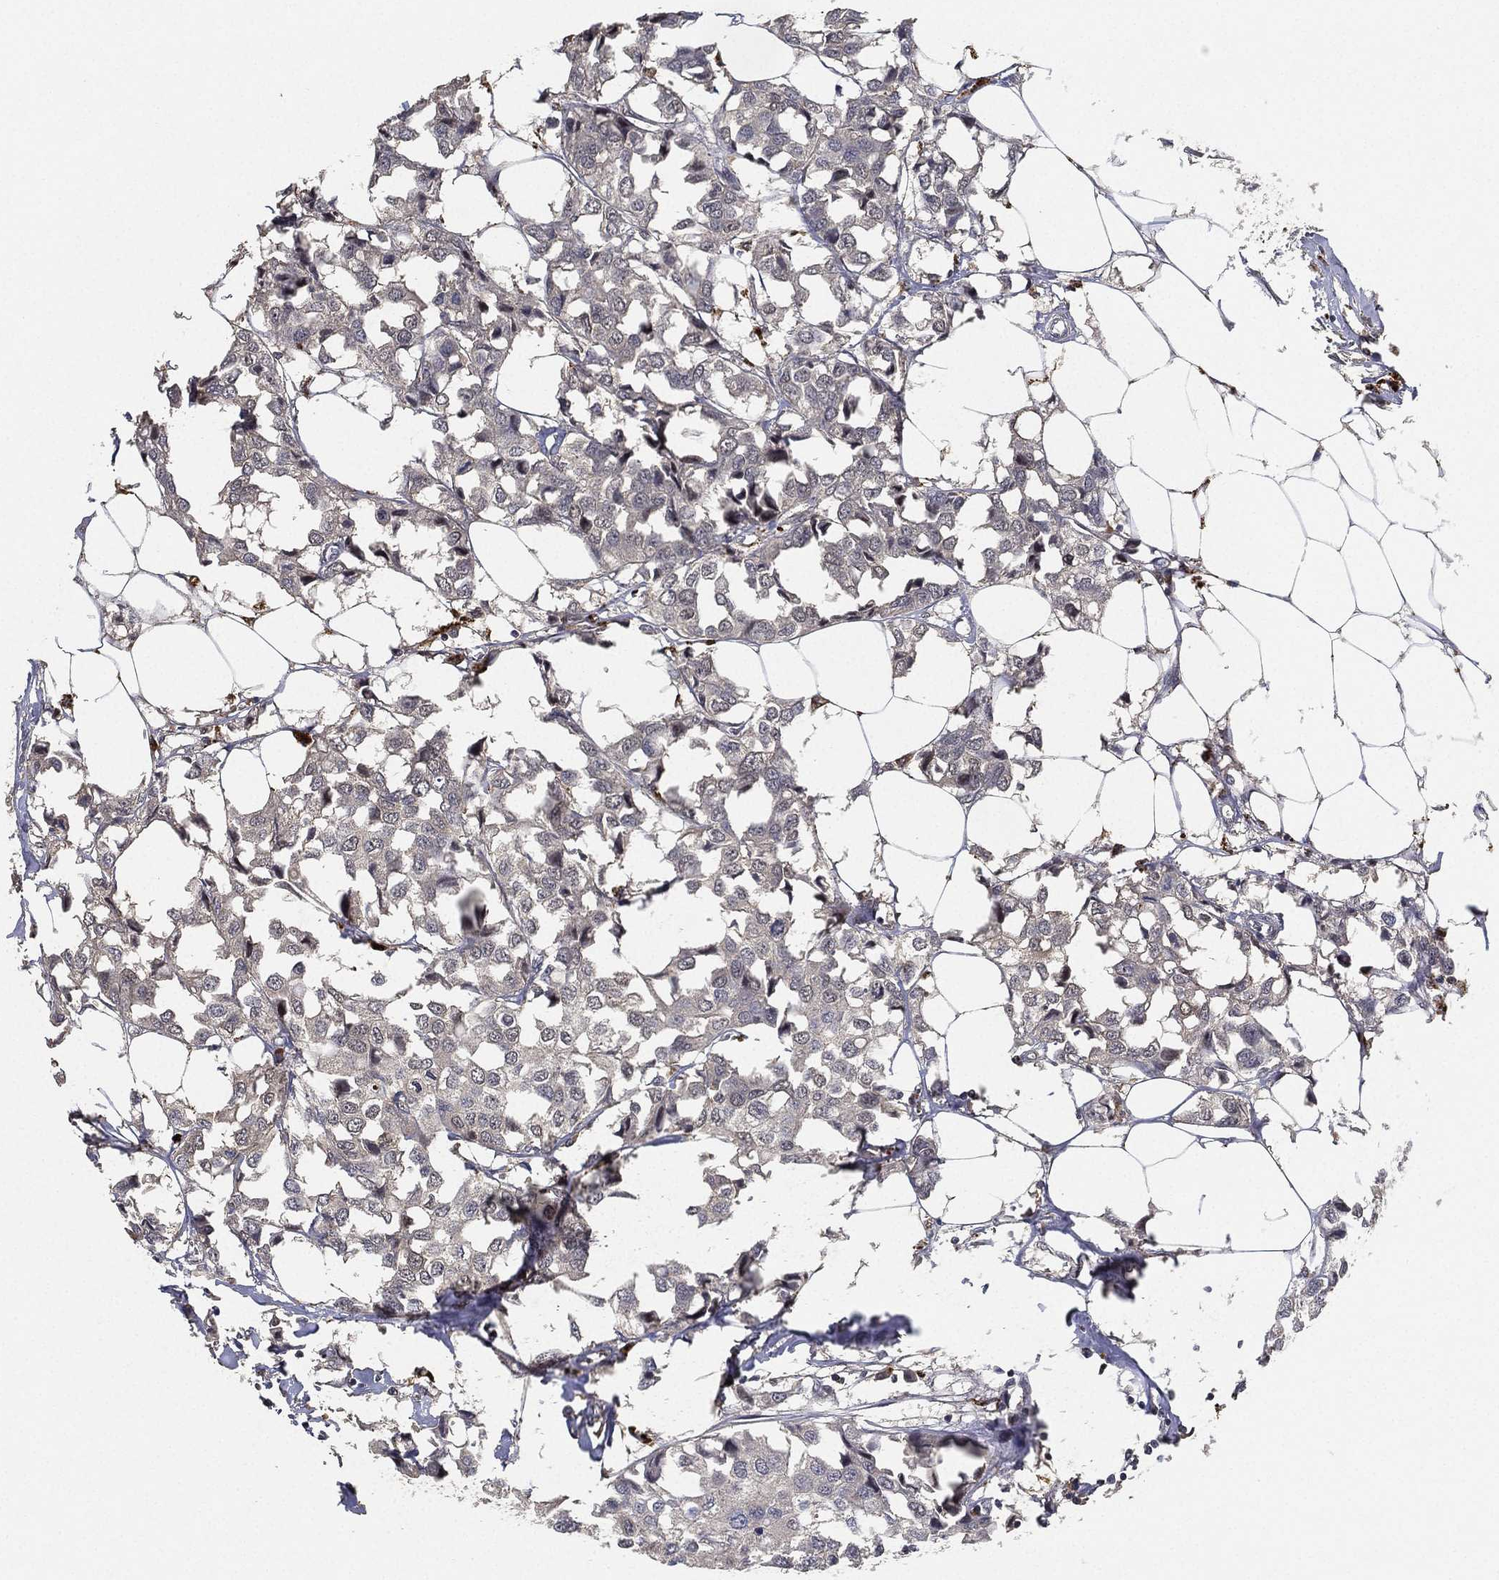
{"staining": {"intensity": "negative", "quantity": "none", "location": "none"}, "tissue": "breast cancer", "cell_type": "Tumor cells", "image_type": "cancer", "snomed": [{"axis": "morphology", "description": "Duct carcinoma"}, {"axis": "topography", "description": "Breast"}], "caption": "The immunohistochemistry photomicrograph has no significant expression in tumor cells of breast intraductal carcinoma tissue.", "gene": "CFAP251", "patient": {"sex": "female", "age": 80}}